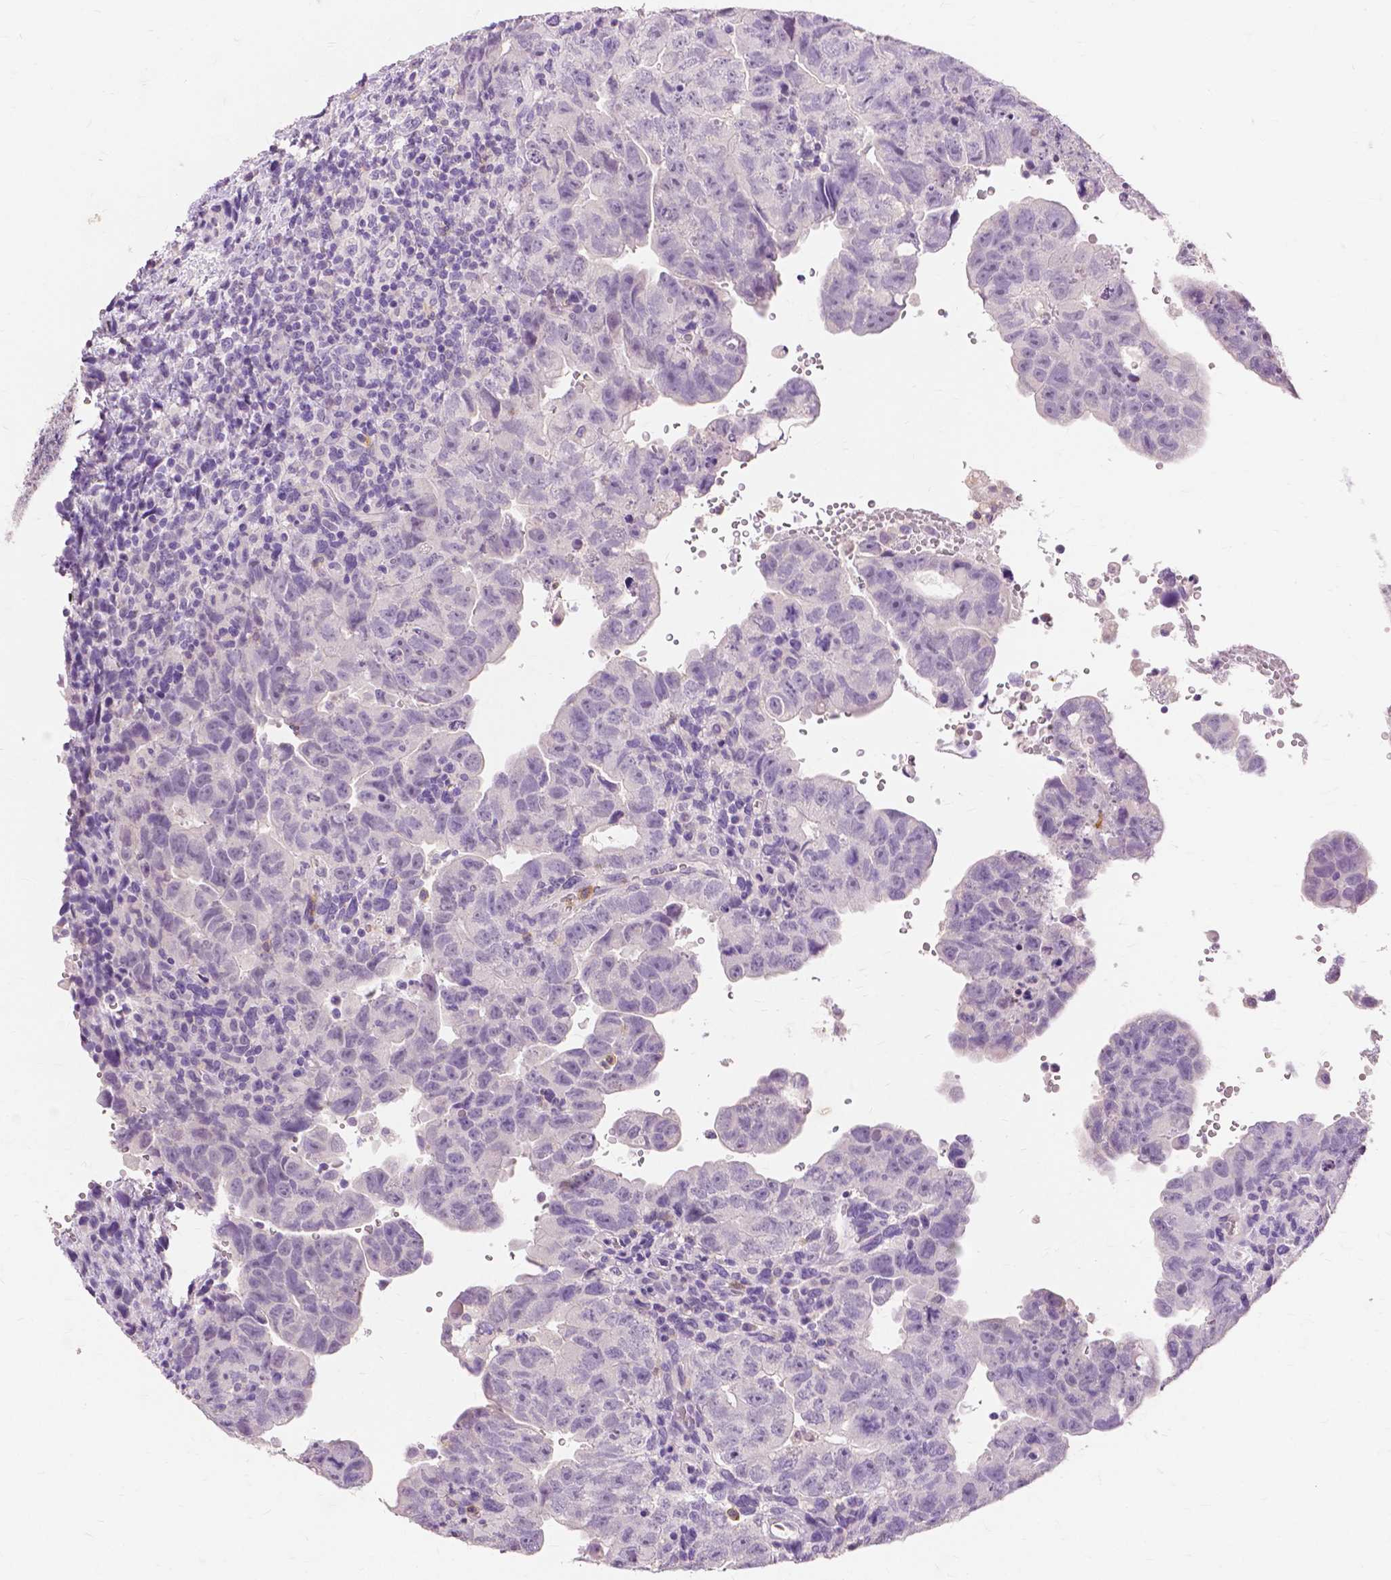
{"staining": {"intensity": "negative", "quantity": "none", "location": "none"}, "tissue": "testis cancer", "cell_type": "Tumor cells", "image_type": "cancer", "snomed": [{"axis": "morphology", "description": "Carcinoma, Embryonal, NOS"}, {"axis": "topography", "description": "Testis"}], "caption": "DAB immunohistochemical staining of embryonal carcinoma (testis) demonstrates no significant positivity in tumor cells.", "gene": "CXCR2", "patient": {"sex": "male", "age": 24}}